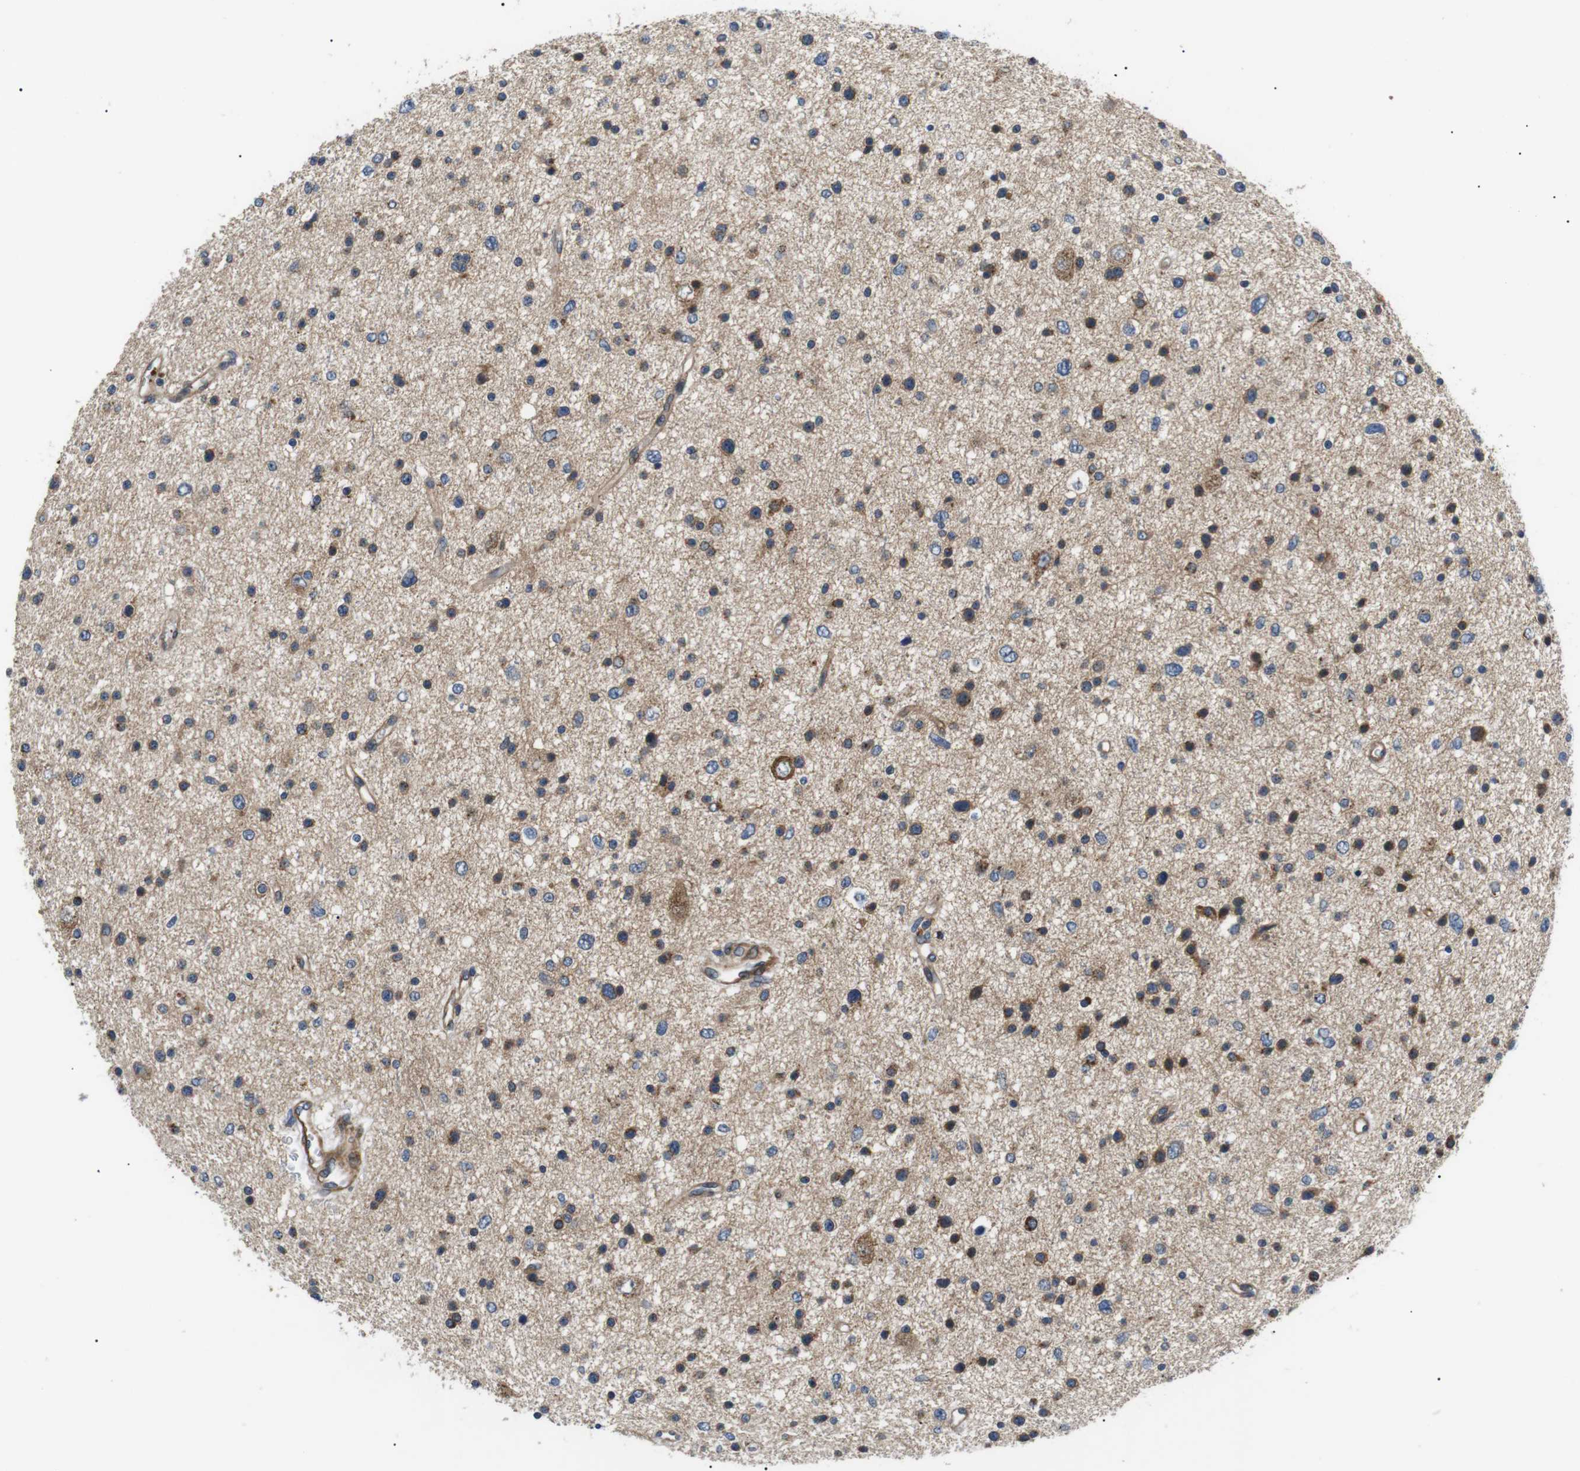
{"staining": {"intensity": "moderate", "quantity": "25%-75%", "location": "cytoplasmic/membranous"}, "tissue": "glioma", "cell_type": "Tumor cells", "image_type": "cancer", "snomed": [{"axis": "morphology", "description": "Glioma, malignant, Low grade"}, {"axis": "topography", "description": "Brain"}], "caption": "Protein analysis of glioma tissue shows moderate cytoplasmic/membranous staining in about 25%-75% of tumor cells. Nuclei are stained in blue.", "gene": "DIPK1A", "patient": {"sex": "female", "age": 37}}